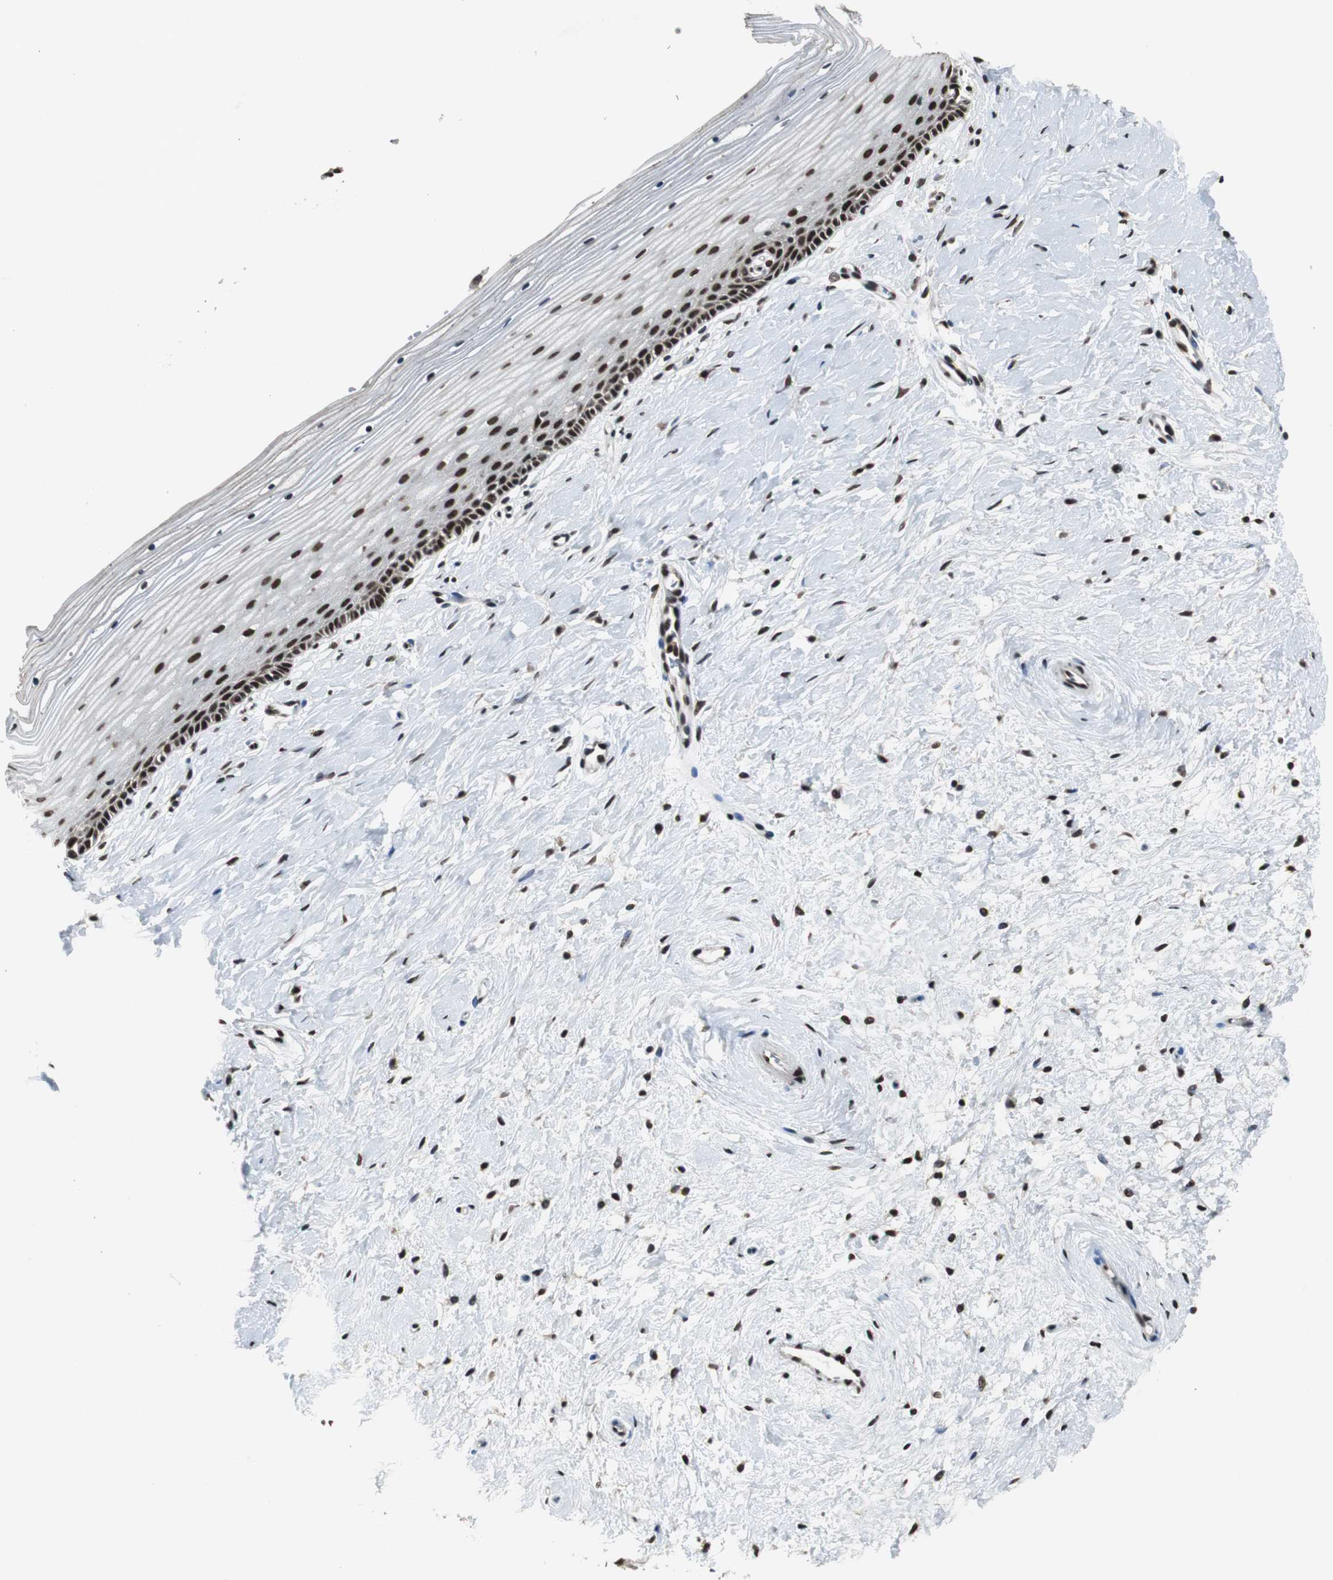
{"staining": {"intensity": "strong", "quantity": ">75%", "location": "nuclear"}, "tissue": "cervix", "cell_type": "Glandular cells", "image_type": "normal", "snomed": [{"axis": "morphology", "description": "Normal tissue, NOS"}, {"axis": "topography", "description": "Cervix"}], "caption": "IHC photomicrograph of normal cervix: human cervix stained using immunohistochemistry exhibits high levels of strong protein expression localized specifically in the nuclear of glandular cells, appearing as a nuclear brown color.", "gene": "CDK9", "patient": {"sex": "female", "age": 39}}